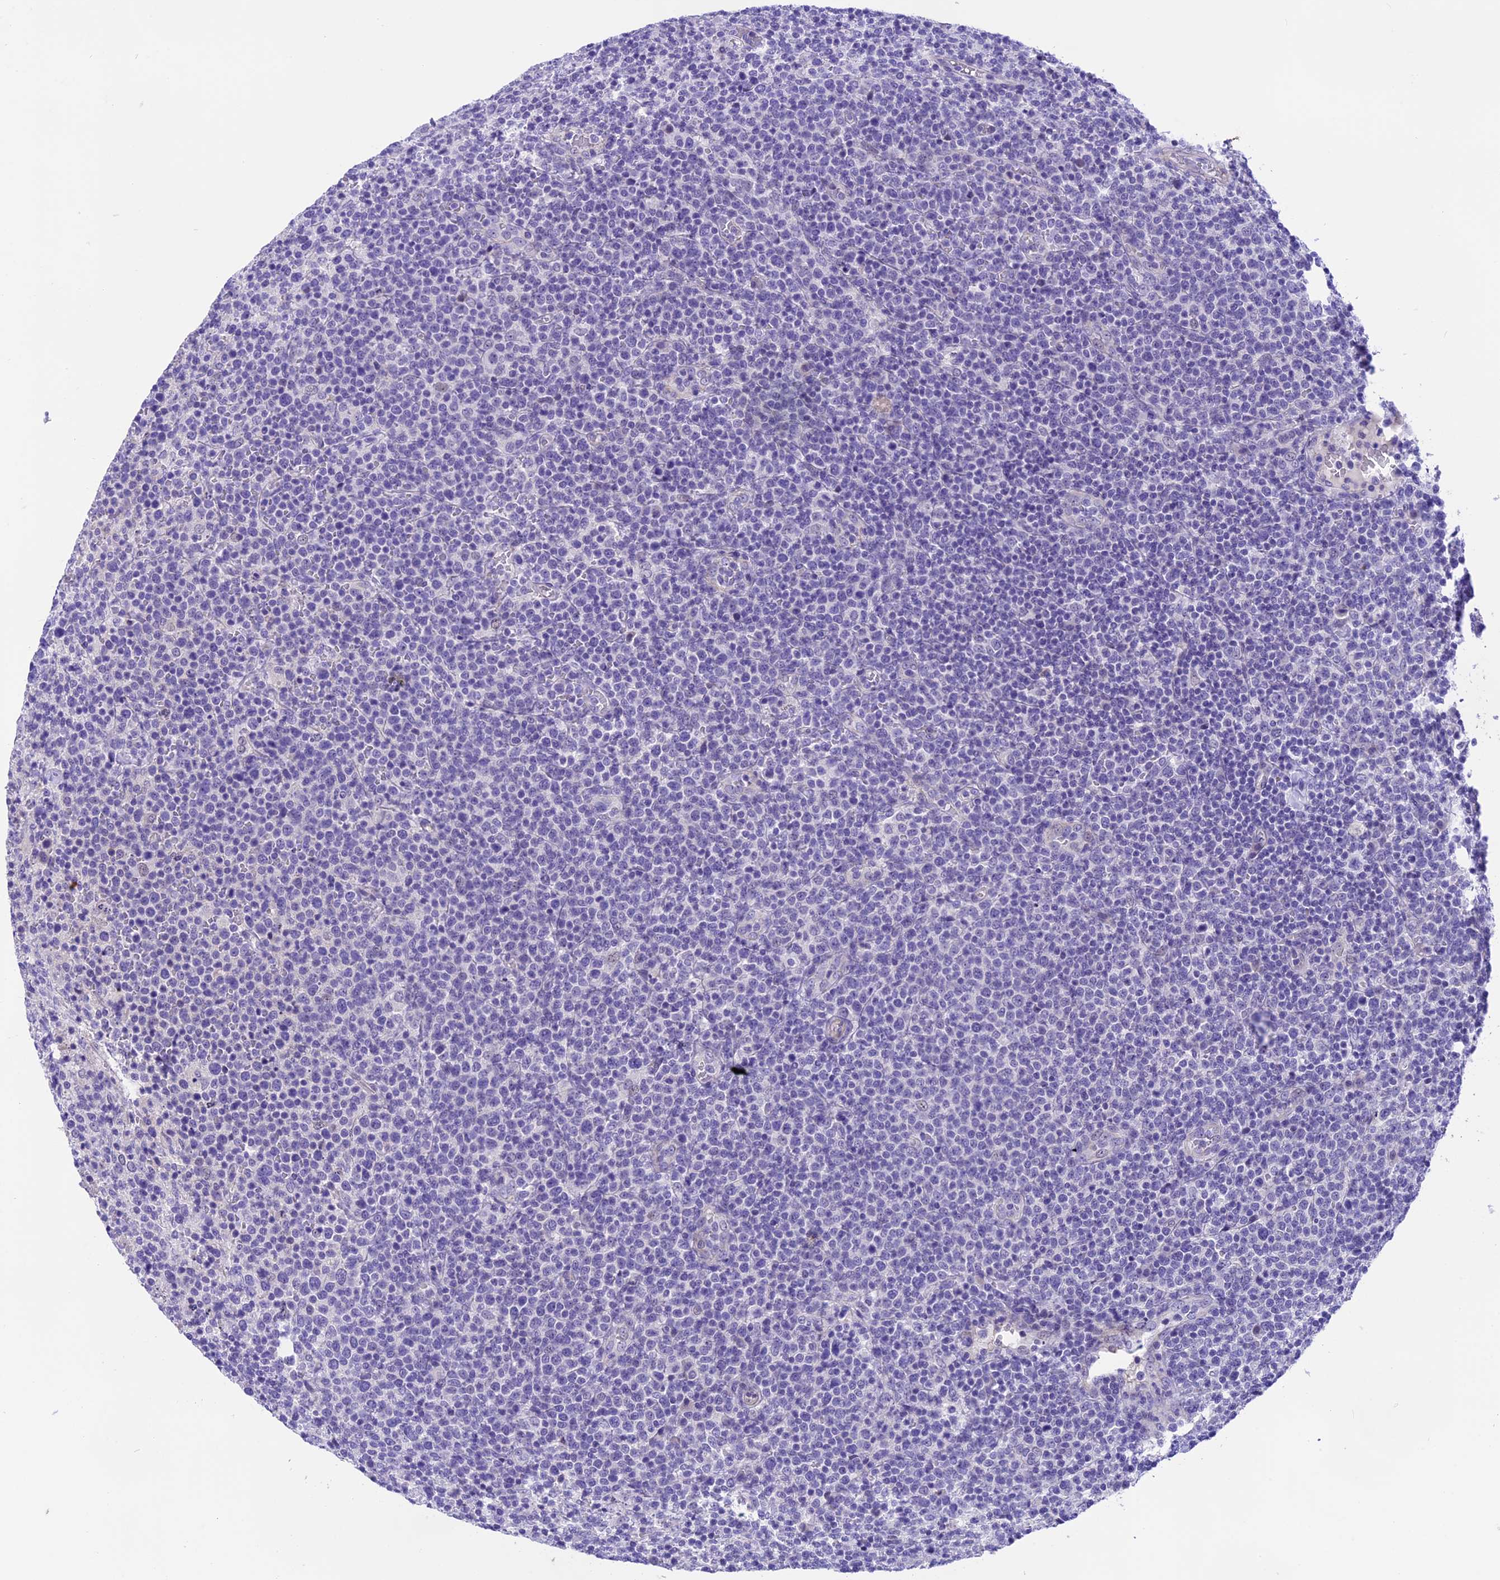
{"staining": {"intensity": "negative", "quantity": "none", "location": "none"}, "tissue": "lymphoma", "cell_type": "Tumor cells", "image_type": "cancer", "snomed": [{"axis": "morphology", "description": "Malignant lymphoma, non-Hodgkin's type, High grade"}, {"axis": "topography", "description": "Lymph node"}], "caption": "Immunohistochemistry of human lymphoma shows no positivity in tumor cells. (Immunohistochemistry (ihc), brightfield microscopy, high magnification).", "gene": "PRR15", "patient": {"sex": "male", "age": 61}}